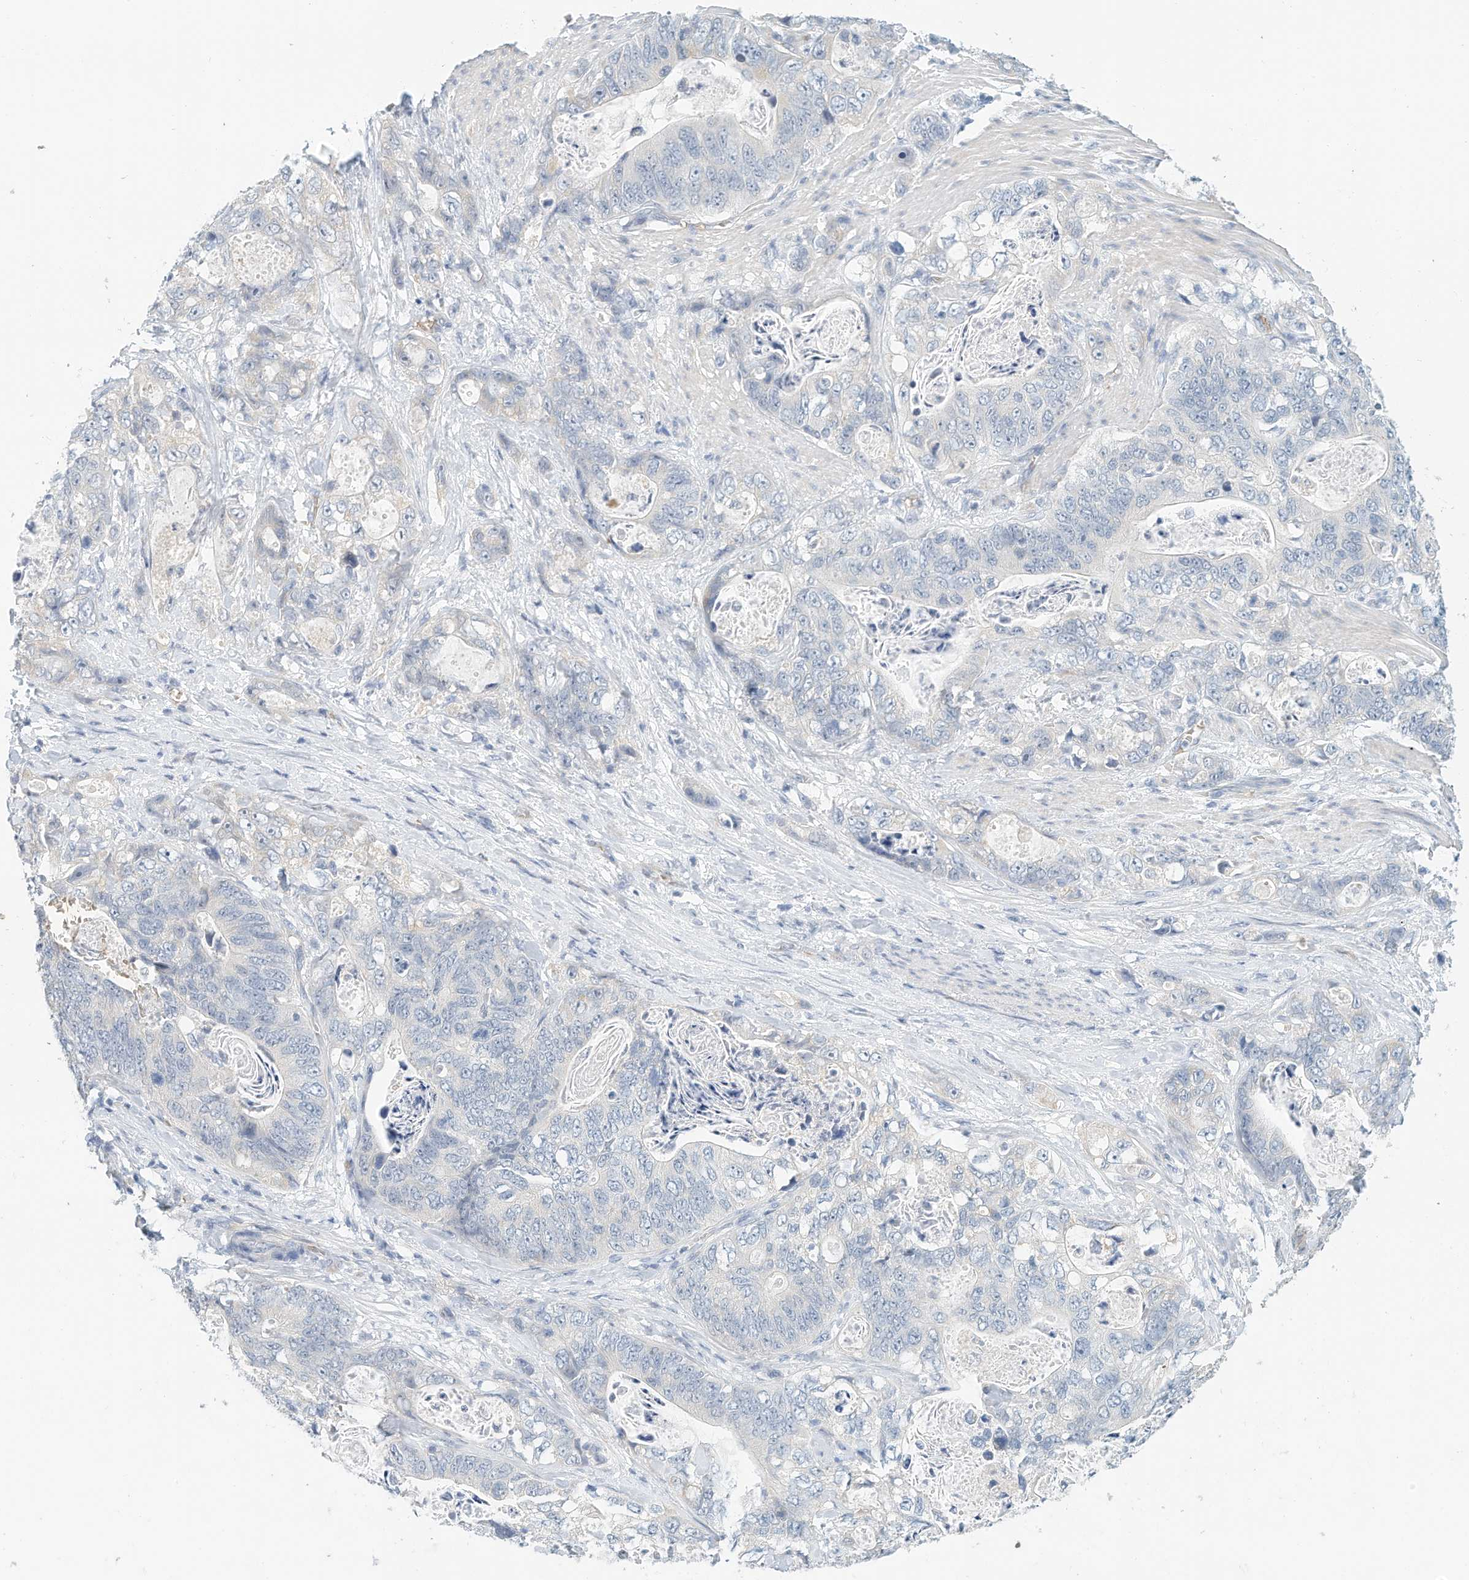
{"staining": {"intensity": "negative", "quantity": "none", "location": "none"}, "tissue": "stomach cancer", "cell_type": "Tumor cells", "image_type": "cancer", "snomed": [{"axis": "morphology", "description": "Normal tissue, NOS"}, {"axis": "morphology", "description": "Adenocarcinoma, NOS"}, {"axis": "topography", "description": "Stomach"}], "caption": "This is a photomicrograph of immunohistochemistry (IHC) staining of adenocarcinoma (stomach), which shows no positivity in tumor cells.", "gene": "RCAN3", "patient": {"sex": "female", "age": 89}}